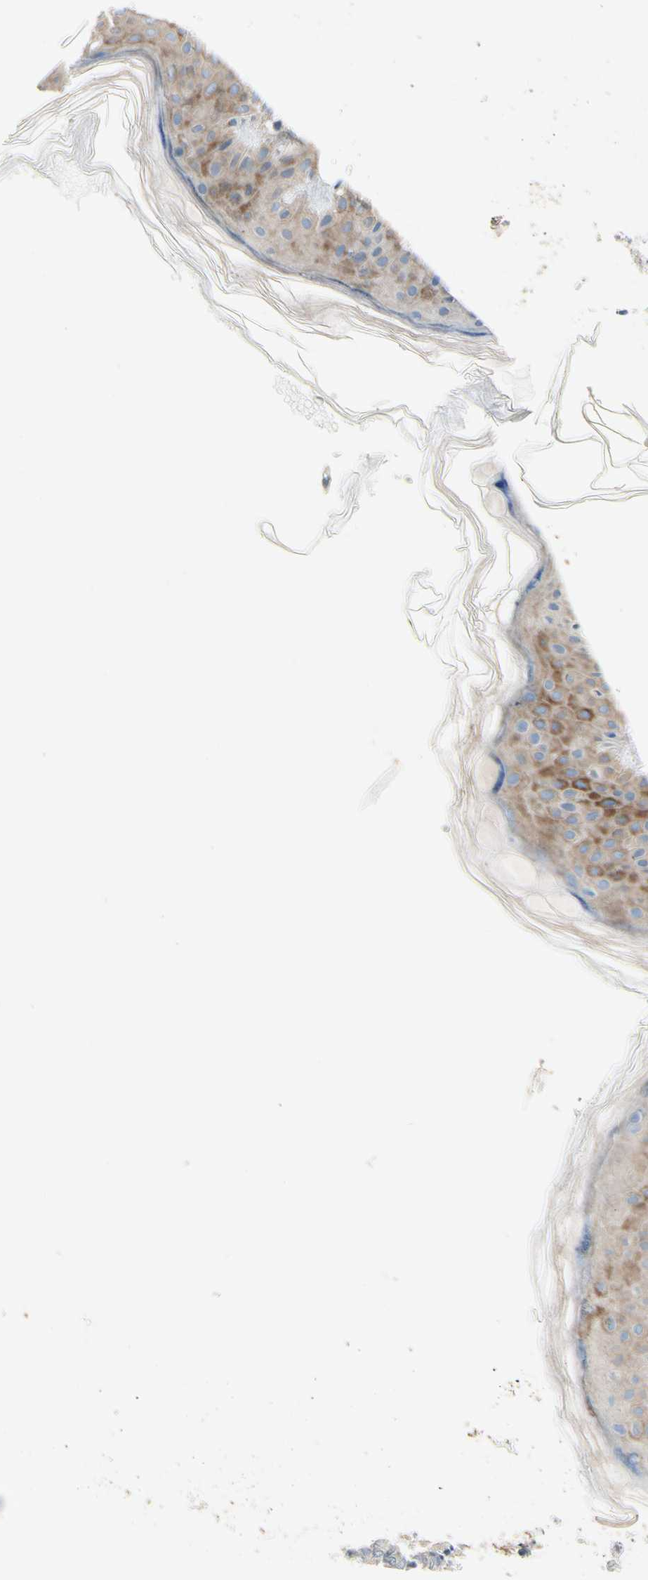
{"staining": {"intensity": "negative", "quantity": "none", "location": "none"}, "tissue": "skin", "cell_type": "Fibroblasts", "image_type": "normal", "snomed": [{"axis": "morphology", "description": "Normal tissue, NOS"}, {"axis": "topography", "description": "Skin"}], "caption": "IHC histopathology image of unremarkable skin: skin stained with DAB (3,3'-diaminobenzidine) displays no significant protein staining in fibroblasts. (DAB immunohistochemistry (IHC) visualized using brightfield microscopy, high magnification).", "gene": "CD93", "patient": {"sex": "male", "age": 67}}